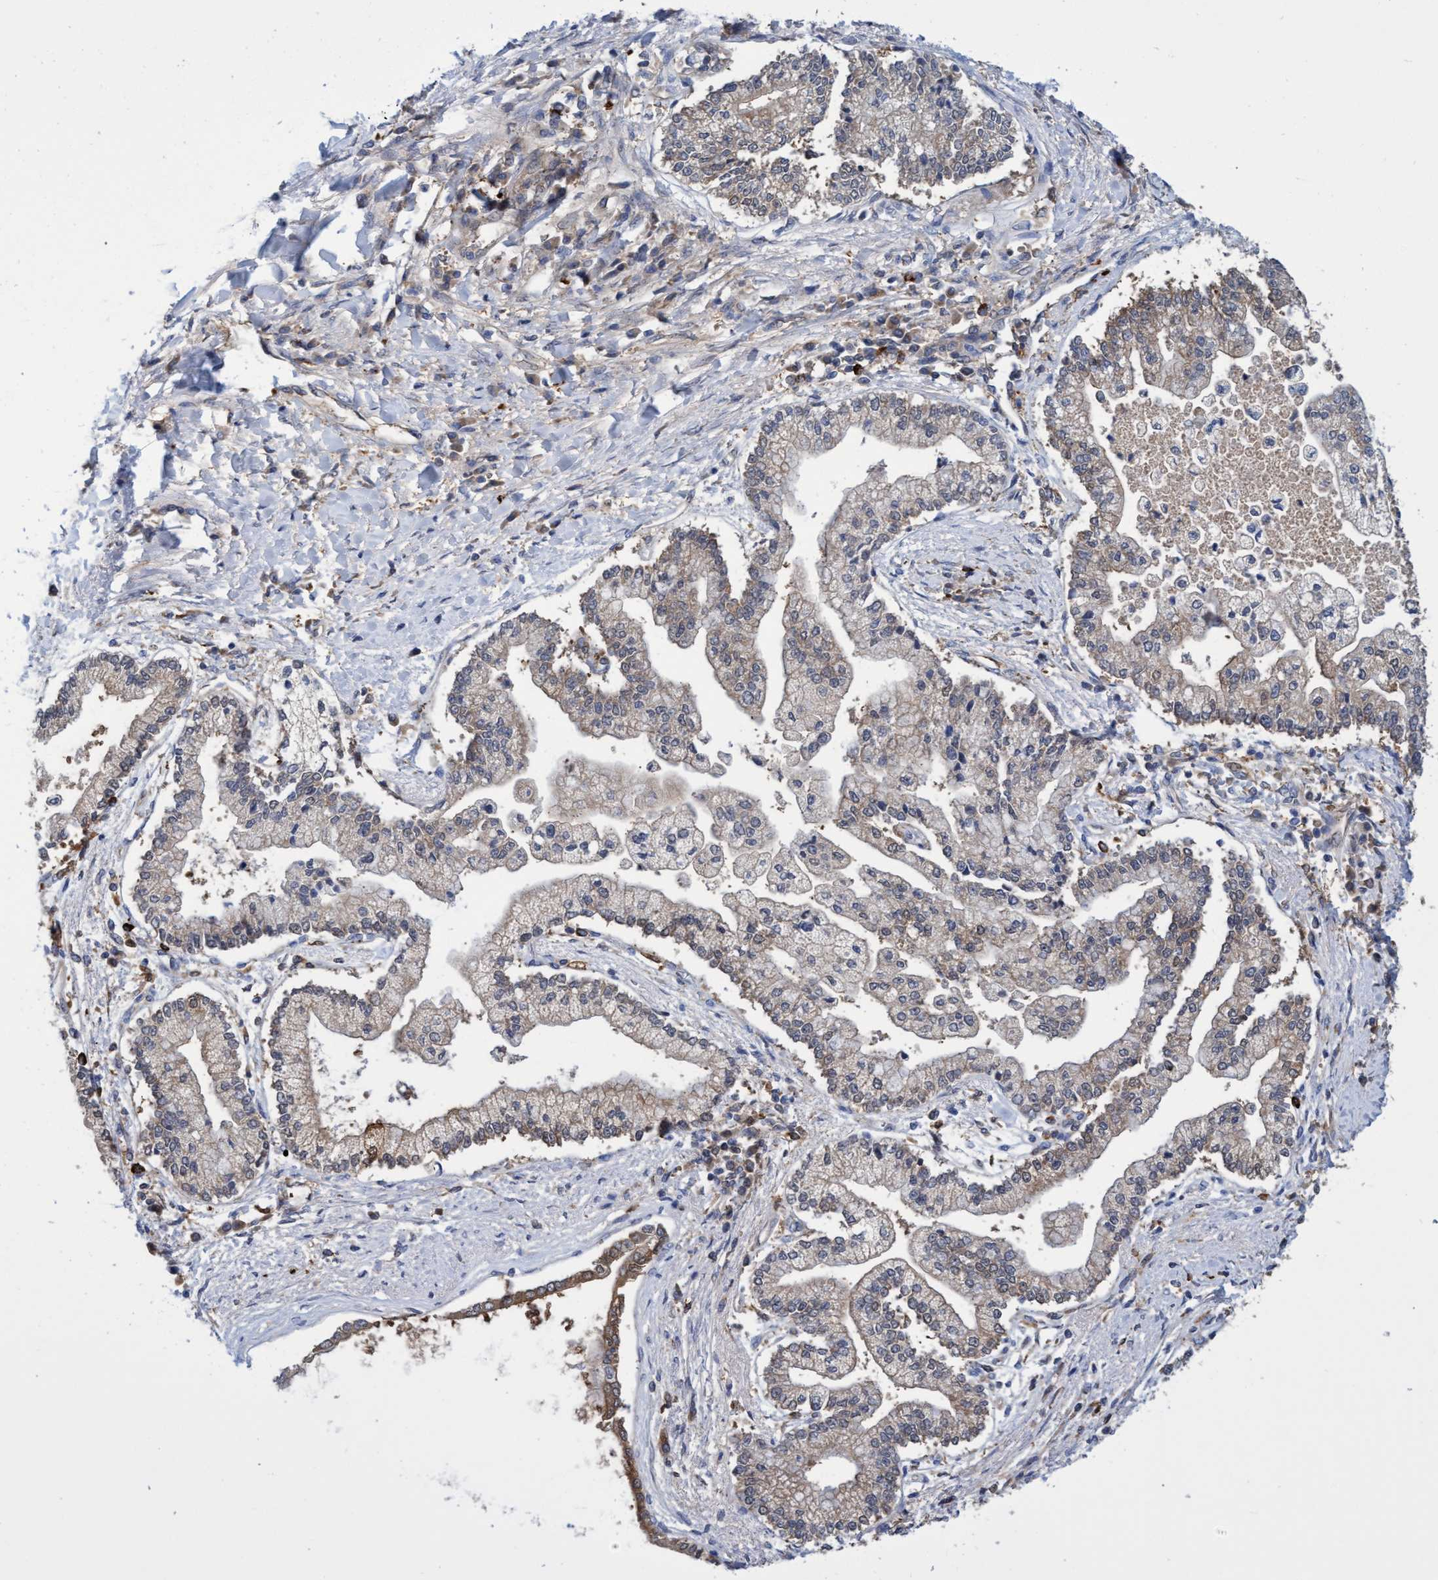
{"staining": {"intensity": "weak", "quantity": "<25%", "location": "cytoplasmic/membranous"}, "tissue": "liver cancer", "cell_type": "Tumor cells", "image_type": "cancer", "snomed": [{"axis": "morphology", "description": "Cholangiocarcinoma"}, {"axis": "topography", "description": "Liver"}], "caption": "Immunohistochemistry of cholangiocarcinoma (liver) reveals no staining in tumor cells.", "gene": "PNPO", "patient": {"sex": "male", "age": 50}}